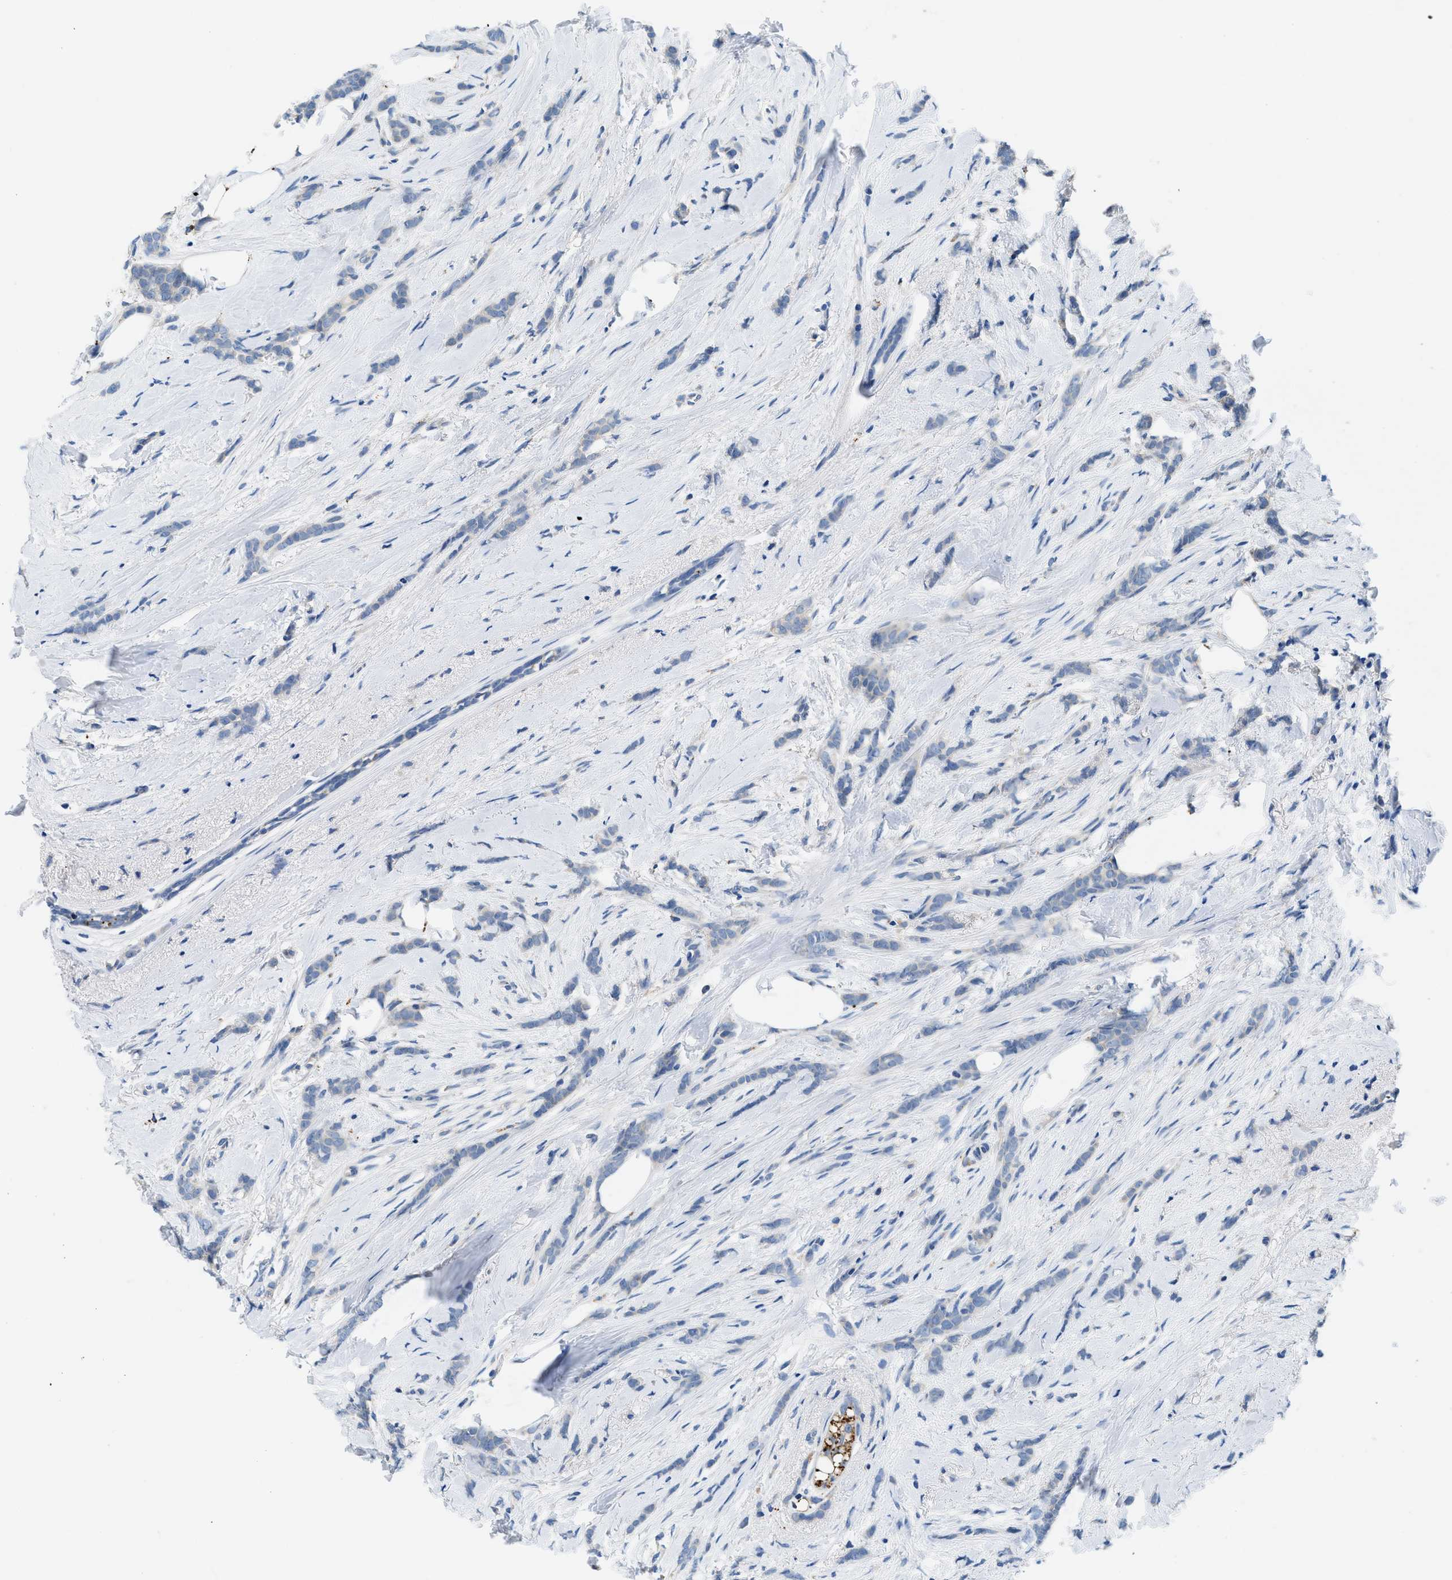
{"staining": {"intensity": "negative", "quantity": "none", "location": "none"}, "tissue": "breast cancer", "cell_type": "Tumor cells", "image_type": "cancer", "snomed": [{"axis": "morphology", "description": "Lobular carcinoma, in situ"}, {"axis": "morphology", "description": "Lobular carcinoma"}, {"axis": "topography", "description": "Breast"}], "caption": "The micrograph demonstrates no staining of tumor cells in breast lobular carcinoma in situ.", "gene": "ADGRE3", "patient": {"sex": "female", "age": 41}}